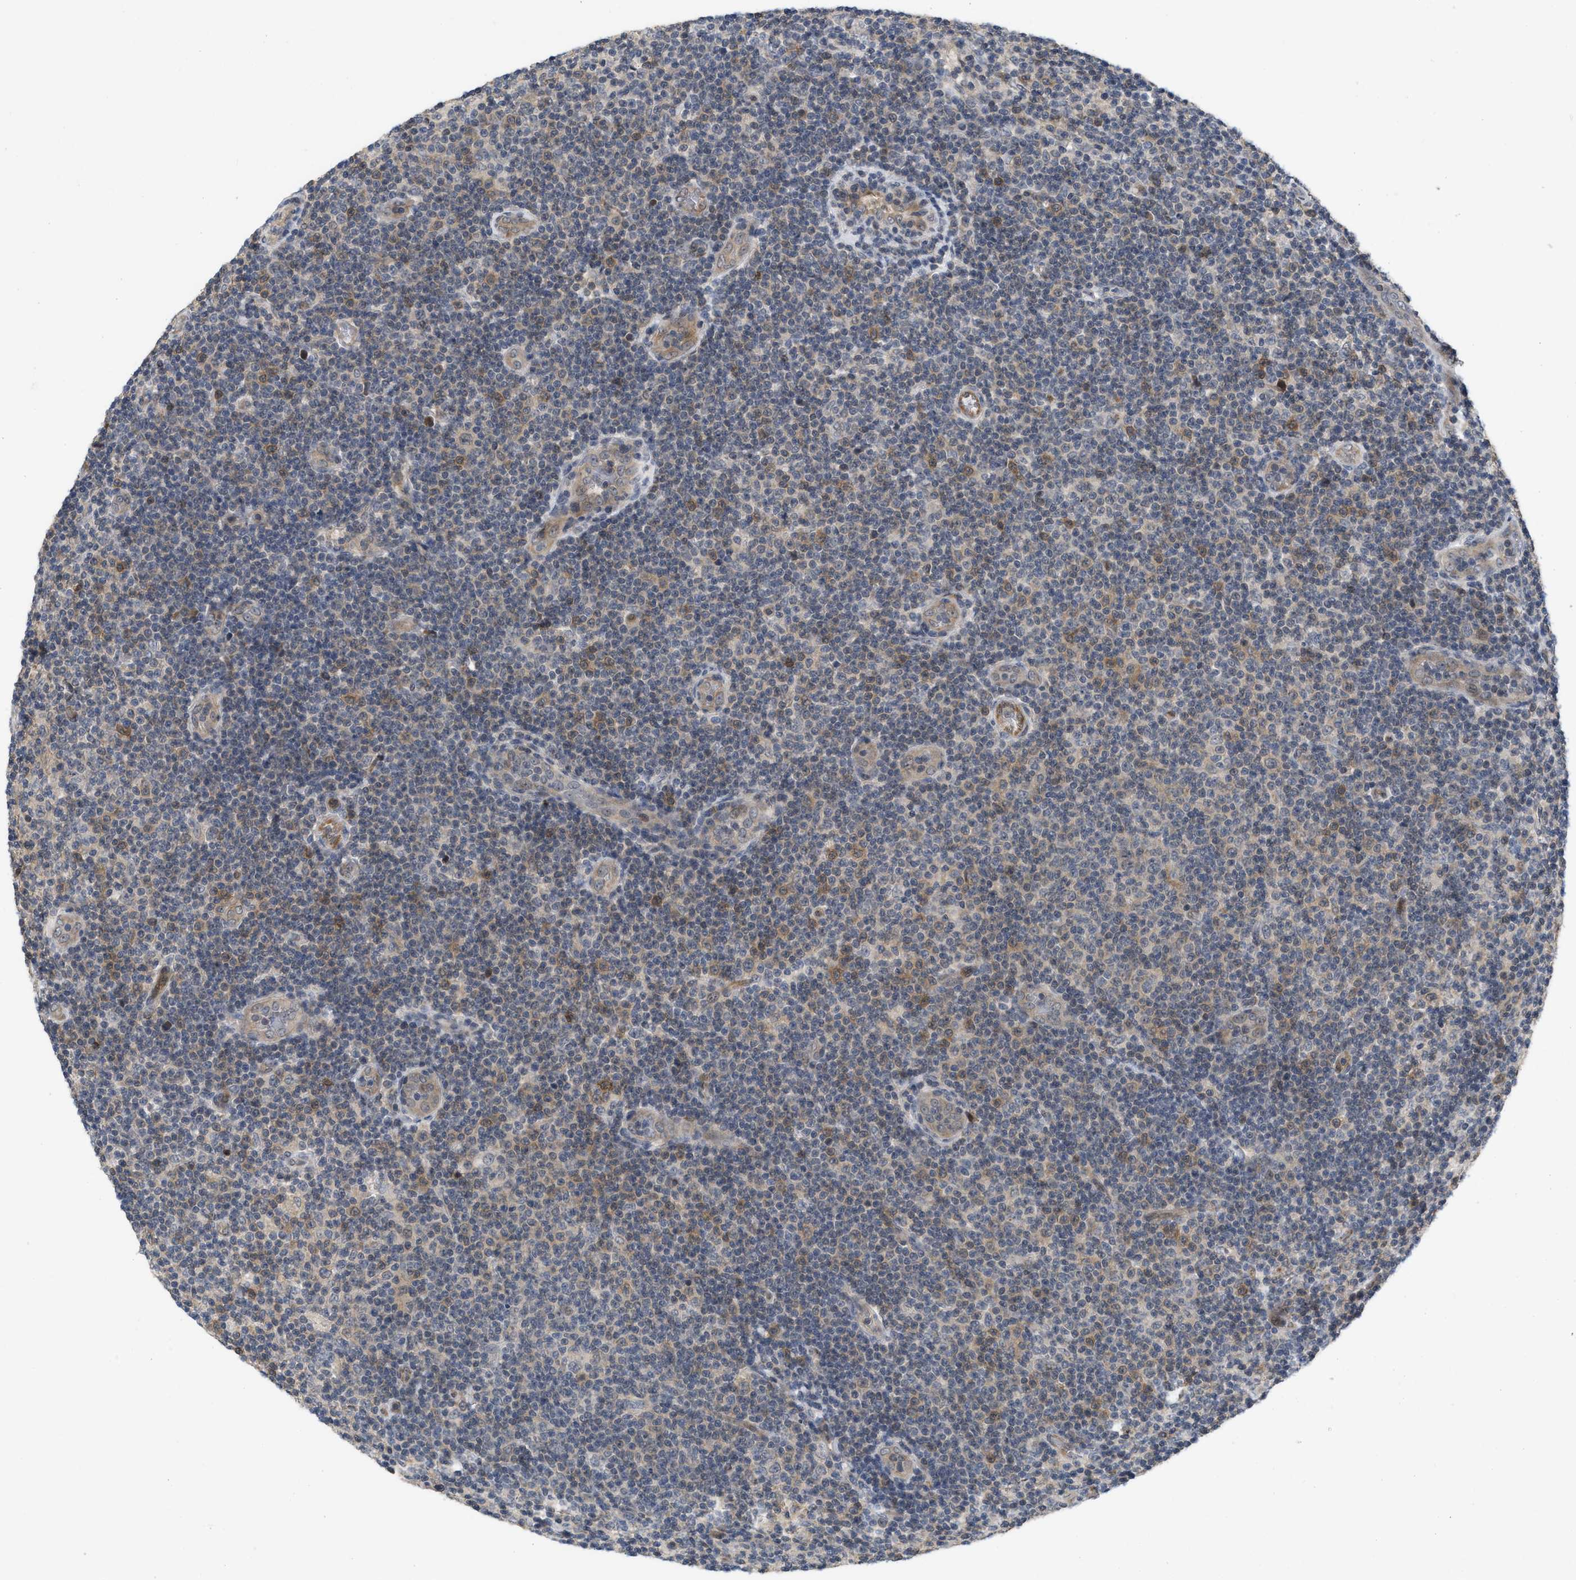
{"staining": {"intensity": "weak", "quantity": "<25%", "location": "cytoplasmic/membranous"}, "tissue": "lymphoma", "cell_type": "Tumor cells", "image_type": "cancer", "snomed": [{"axis": "morphology", "description": "Malignant lymphoma, non-Hodgkin's type, Low grade"}, {"axis": "topography", "description": "Lymph node"}], "caption": "This is a histopathology image of immunohistochemistry (IHC) staining of malignant lymphoma, non-Hodgkin's type (low-grade), which shows no positivity in tumor cells. (DAB (3,3'-diaminobenzidine) immunohistochemistry visualized using brightfield microscopy, high magnification).", "gene": "LDAF1", "patient": {"sex": "male", "age": 83}}